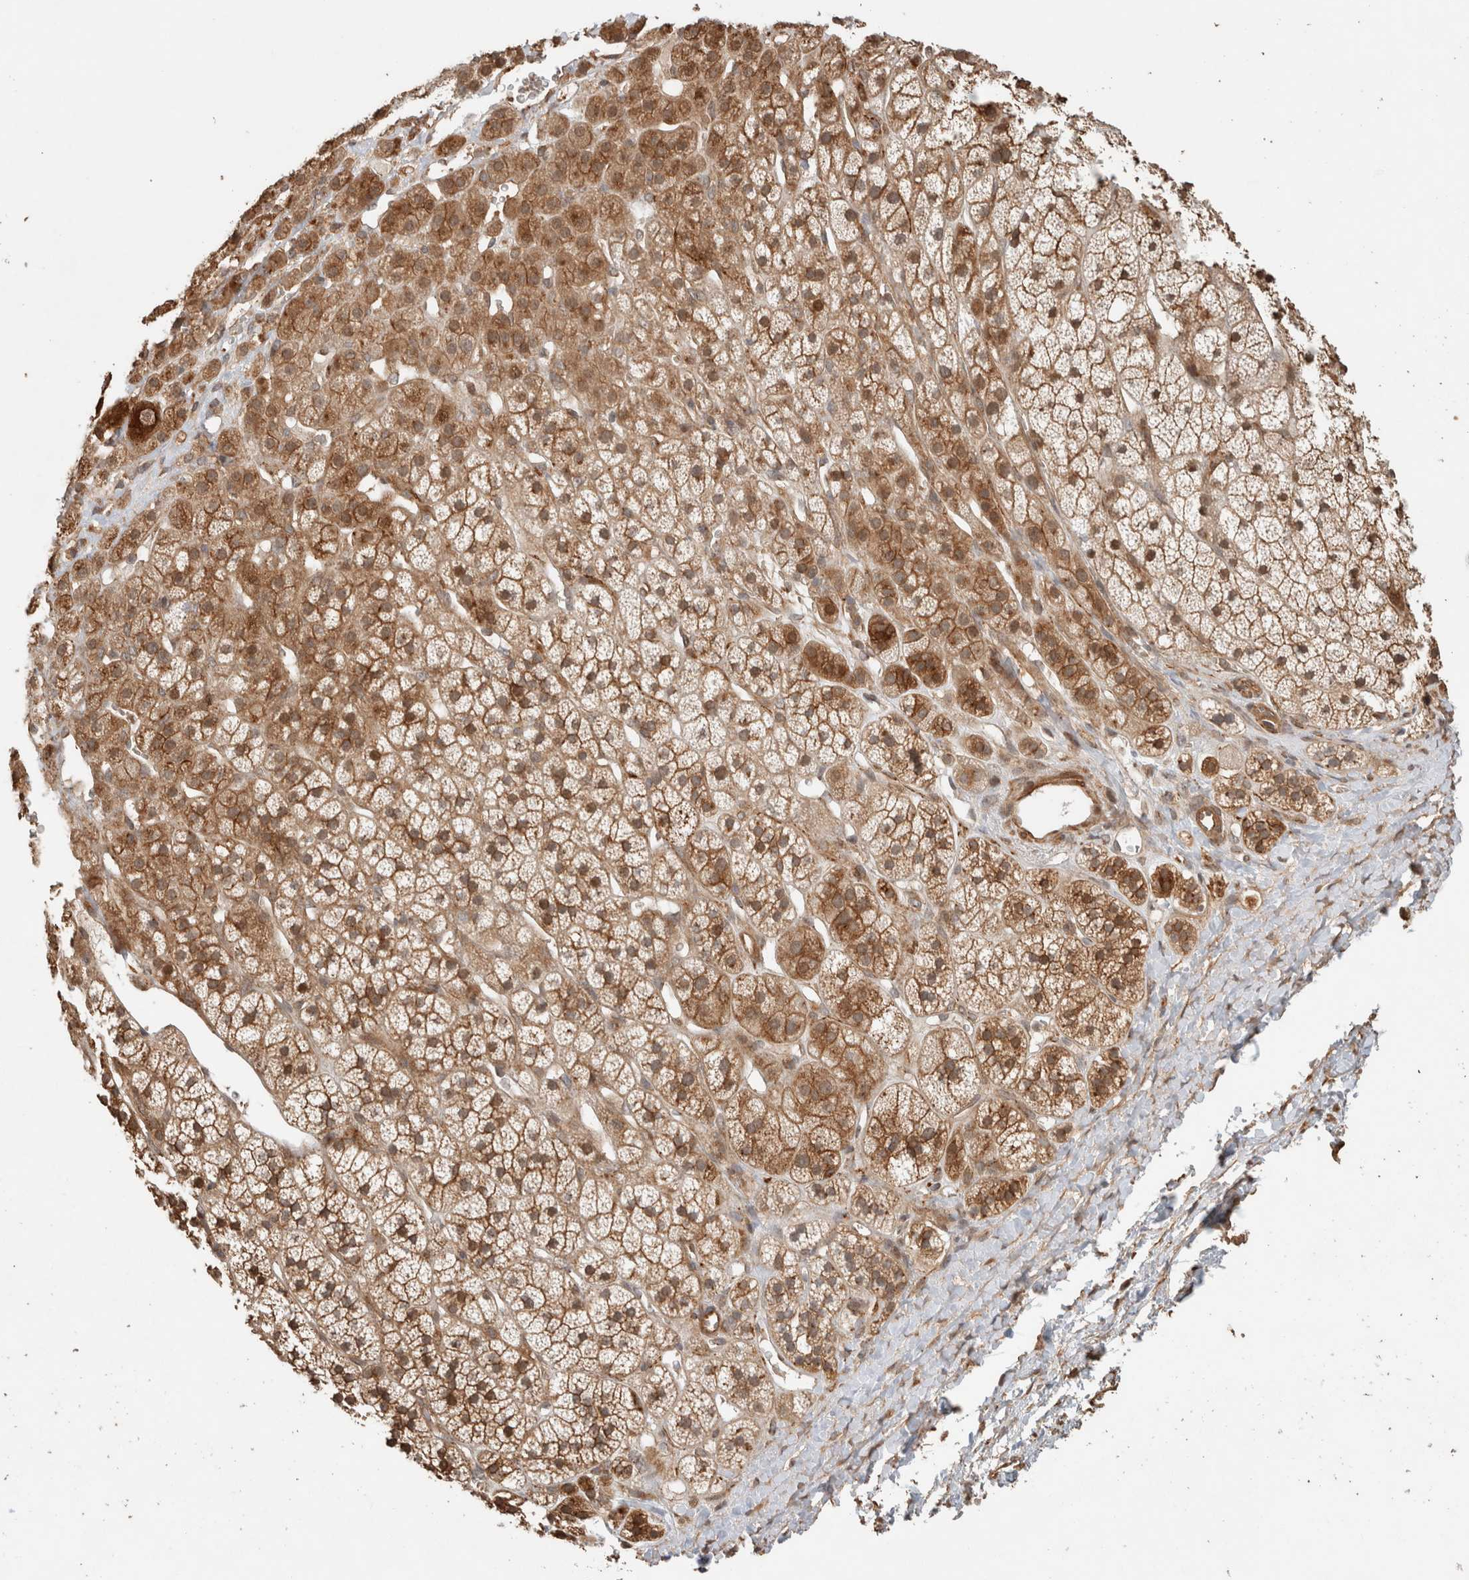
{"staining": {"intensity": "strong", "quantity": ">75%", "location": "cytoplasmic/membranous"}, "tissue": "adrenal gland", "cell_type": "Glandular cells", "image_type": "normal", "snomed": [{"axis": "morphology", "description": "Normal tissue, NOS"}, {"axis": "topography", "description": "Adrenal gland"}], "caption": "Unremarkable adrenal gland reveals strong cytoplasmic/membranous positivity in approximately >75% of glandular cells.", "gene": "OTUD6B", "patient": {"sex": "male", "age": 56}}